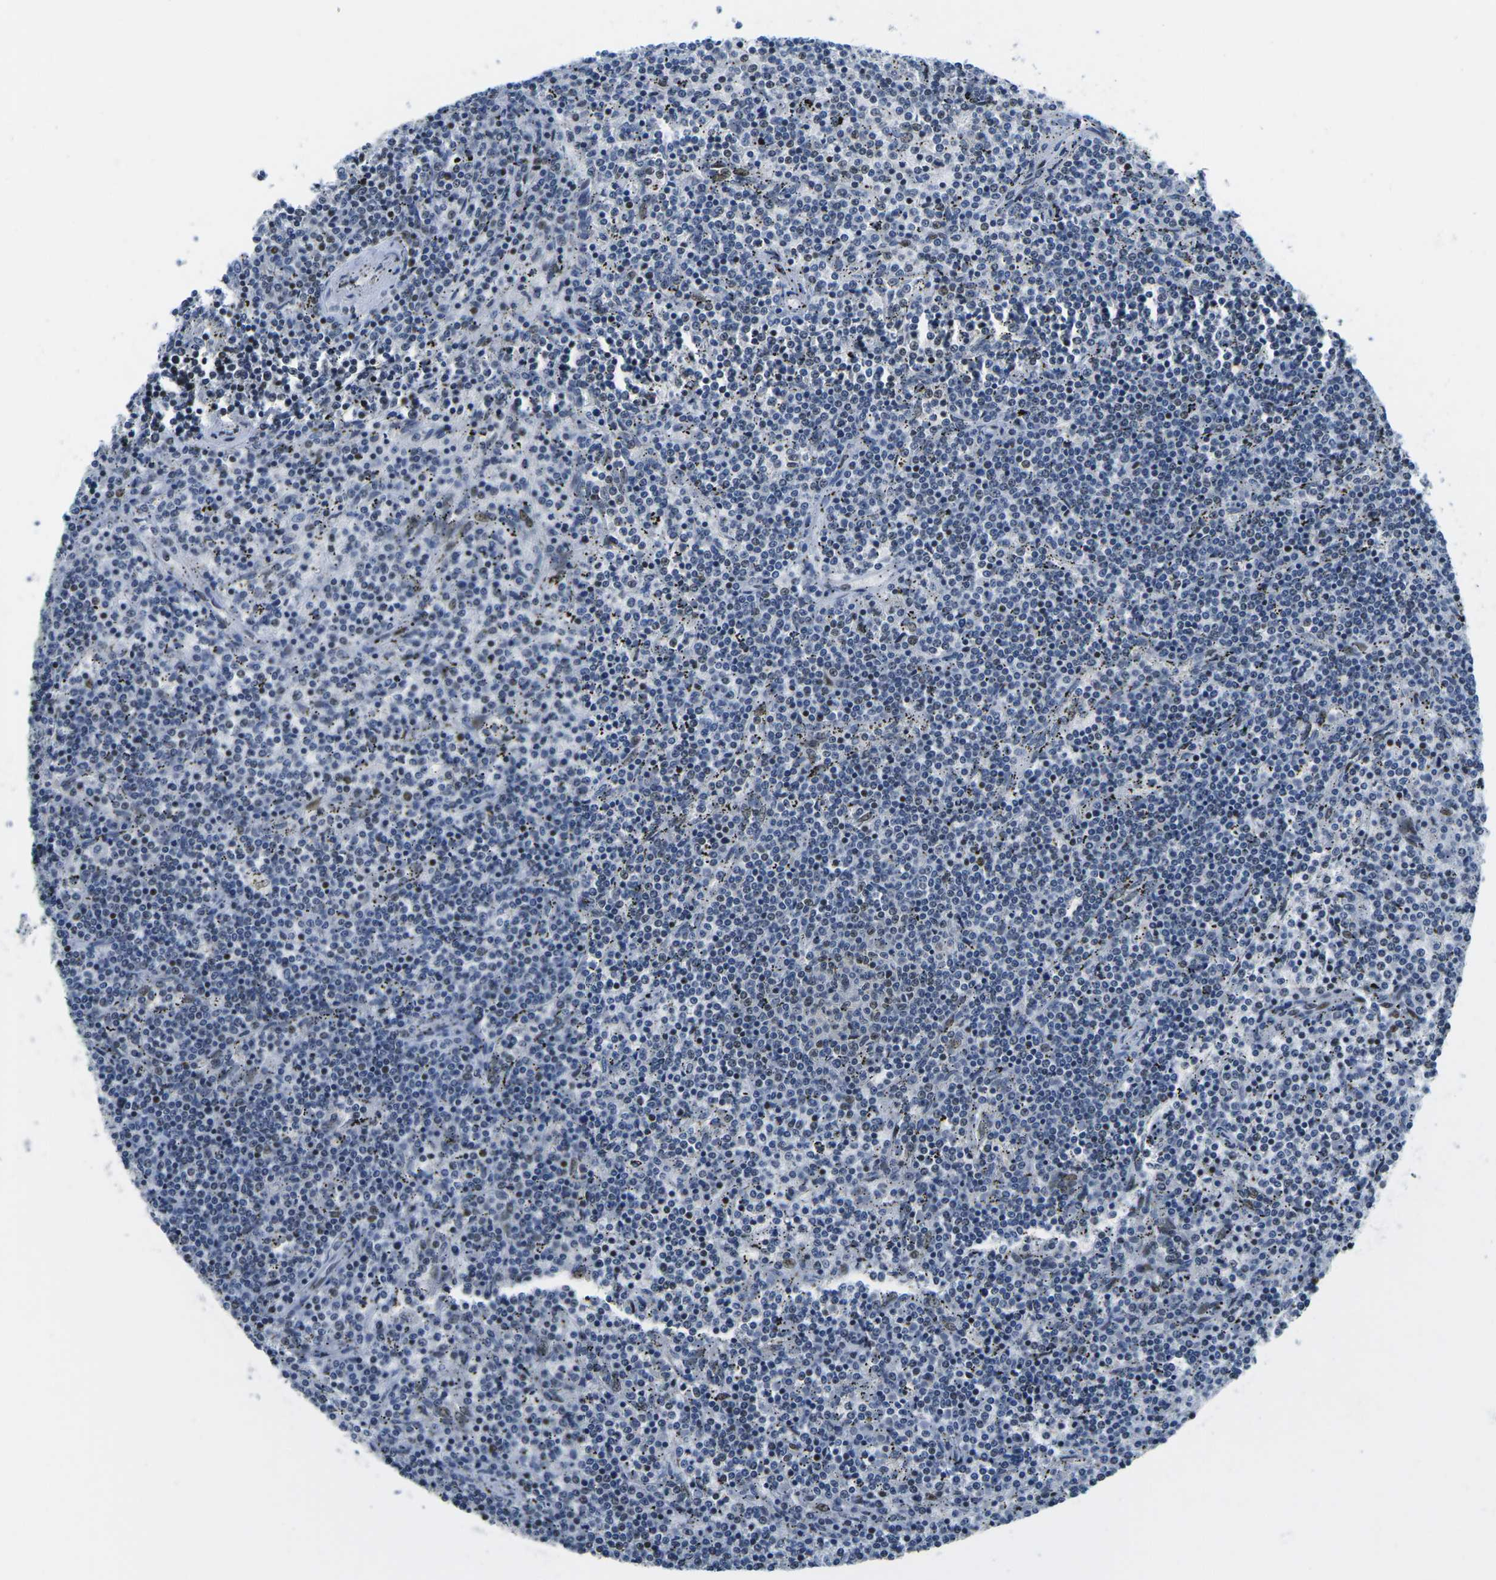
{"staining": {"intensity": "moderate", "quantity": "<25%", "location": "nuclear"}, "tissue": "lymphoma", "cell_type": "Tumor cells", "image_type": "cancer", "snomed": [{"axis": "morphology", "description": "Malignant lymphoma, non-Hodgkin's type, Low grade"}, {"axis": "topography", "description": "Spleen"}], "caption": "Immunohistochemical staining of human malignant lymphoma, non-Hodgkin's type (low-grade) demonstrates low levels of moderate nuclear protein staining in about <25% of tumor cells.", "gene": "PRPF8", "patient": {"sex": "female", "age": 50}}